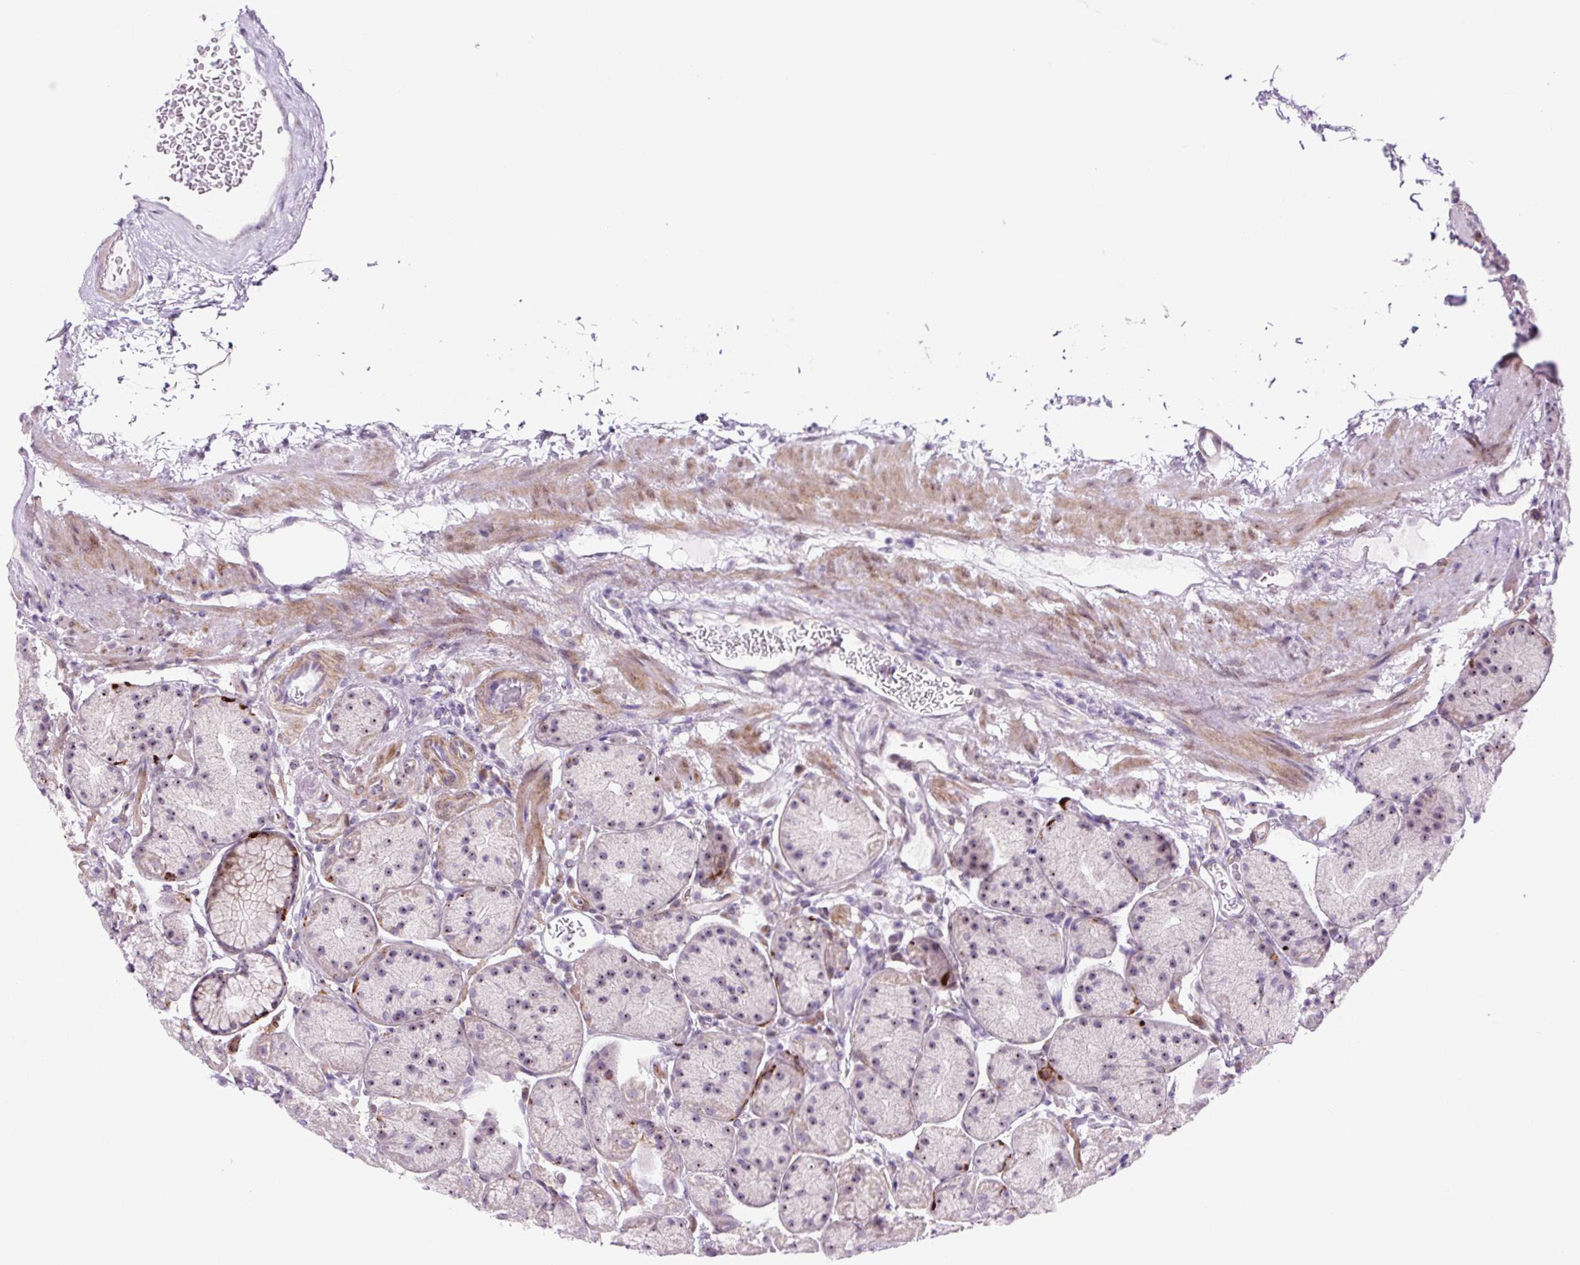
{"staining": {"intensity": "moderate", "quantity": "25%-75%", "location": "nuclear"}, "tissue": "stomach", "cell_type": "Glandular cells", "image_type": "normal", "snomed": [{"axis": "morphology", "description": "Normal tissue, NOS"}, {"axis": "topography", "description": "Stomach, lower"}], "caption": "Stomach stained with DAB (3,3'-diaminobenzidine) immunohistochemistry (IHC) displays medium levels of moderate nuclear staining in approximately 25%-75% of glandular cells. (IHC, brightfield microscopy, high magnification).", "gene": "RRS1", "patient": {"sex": "male", "age": 67}}